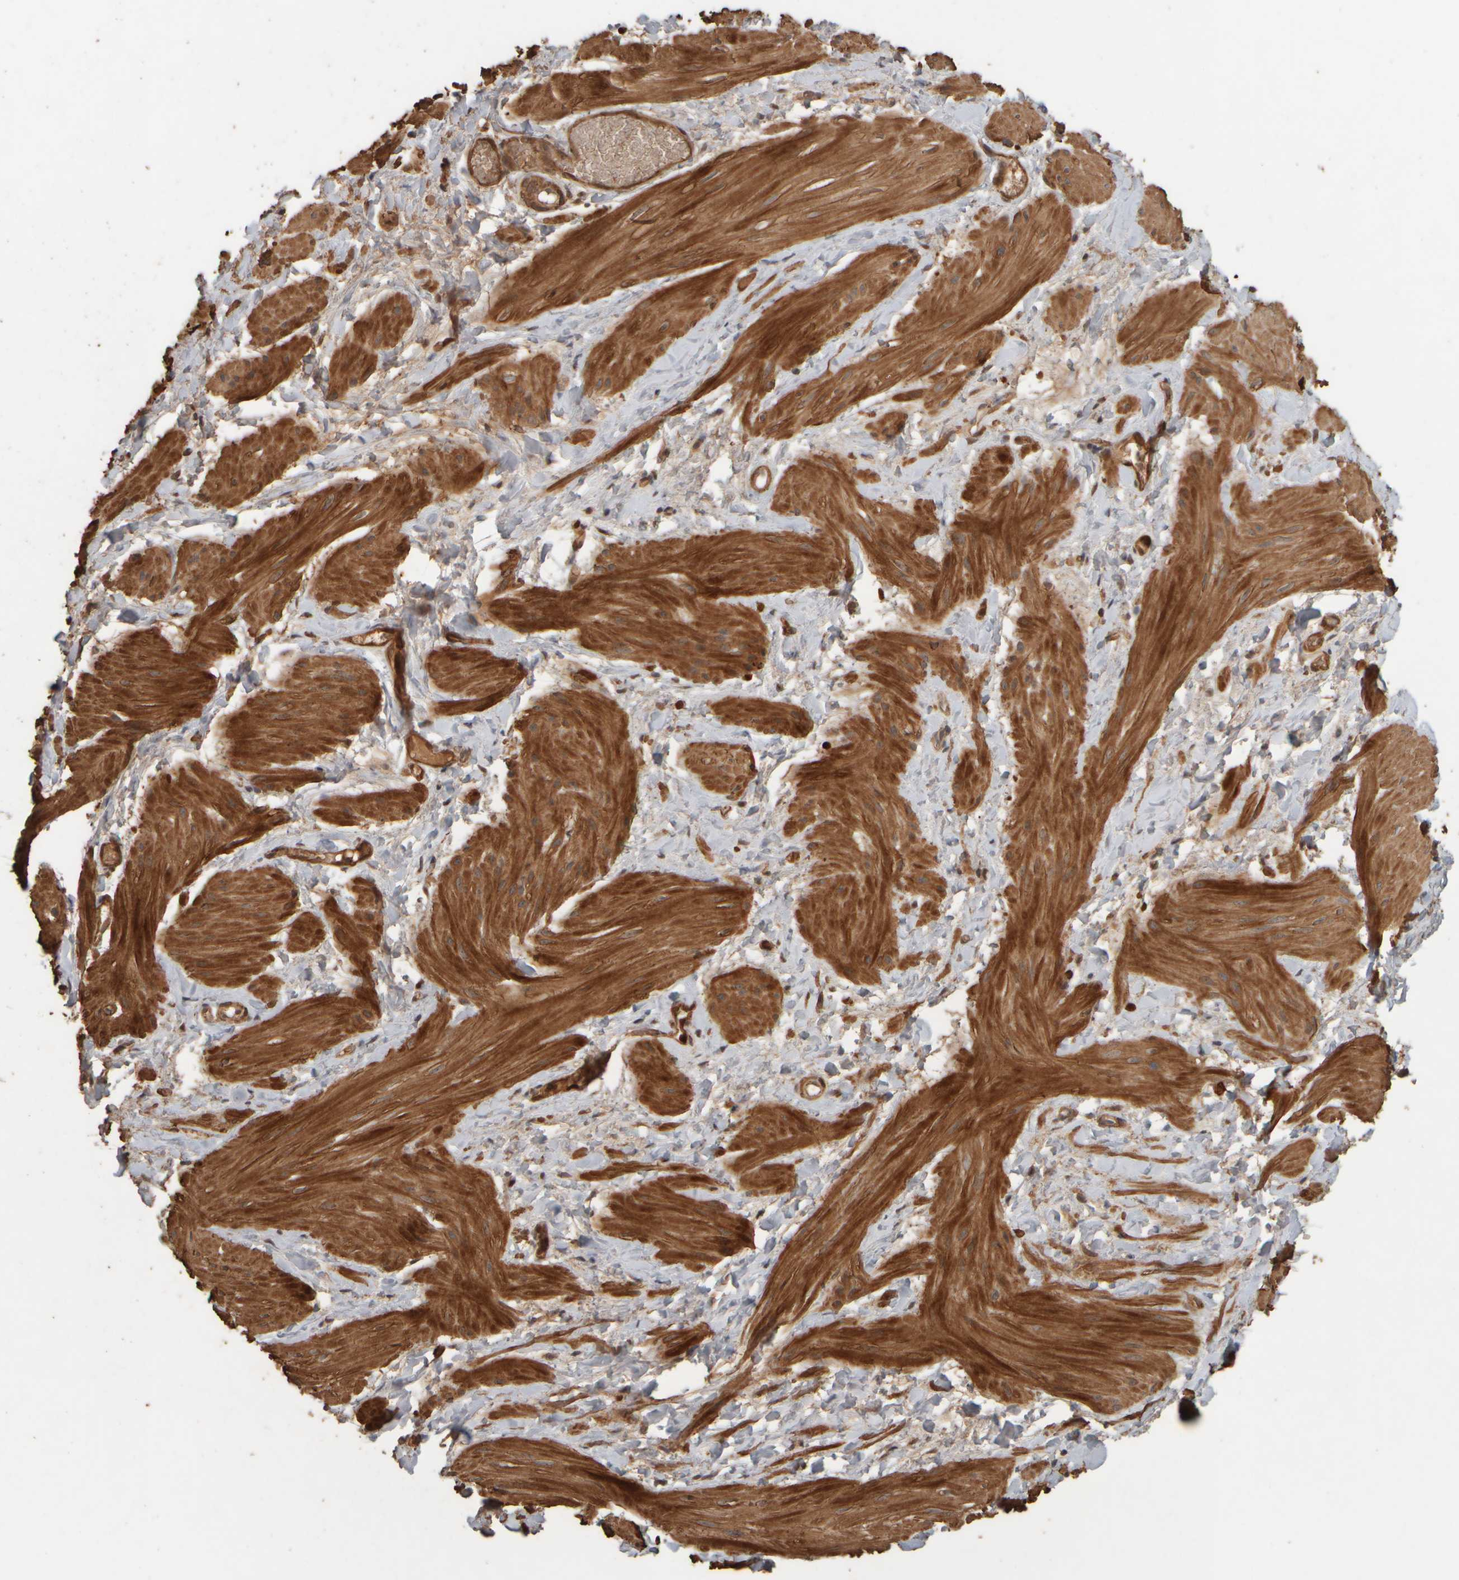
{"staining": {"intensity": "moderate", "quantity": ">75%", "location": "cytoplasmic/membranous"}, "tissue": "smooth muscle", "cell_type": "Smooth muscle cells", "image_type": "normal", "snomed": [{"axis": "morphology", "description": "Normal tissue, NOS"}, {"axis": "topography", "description": "Smooth muscle"}], "caption": "Protein staining reveals moderate cytoplasmic/membranous expression in approximately >75% of smooth muscle cells in unremarkable smooth muscle.", "gene": "SPHK1", "patient": {"sex": "male", "age": 16}}